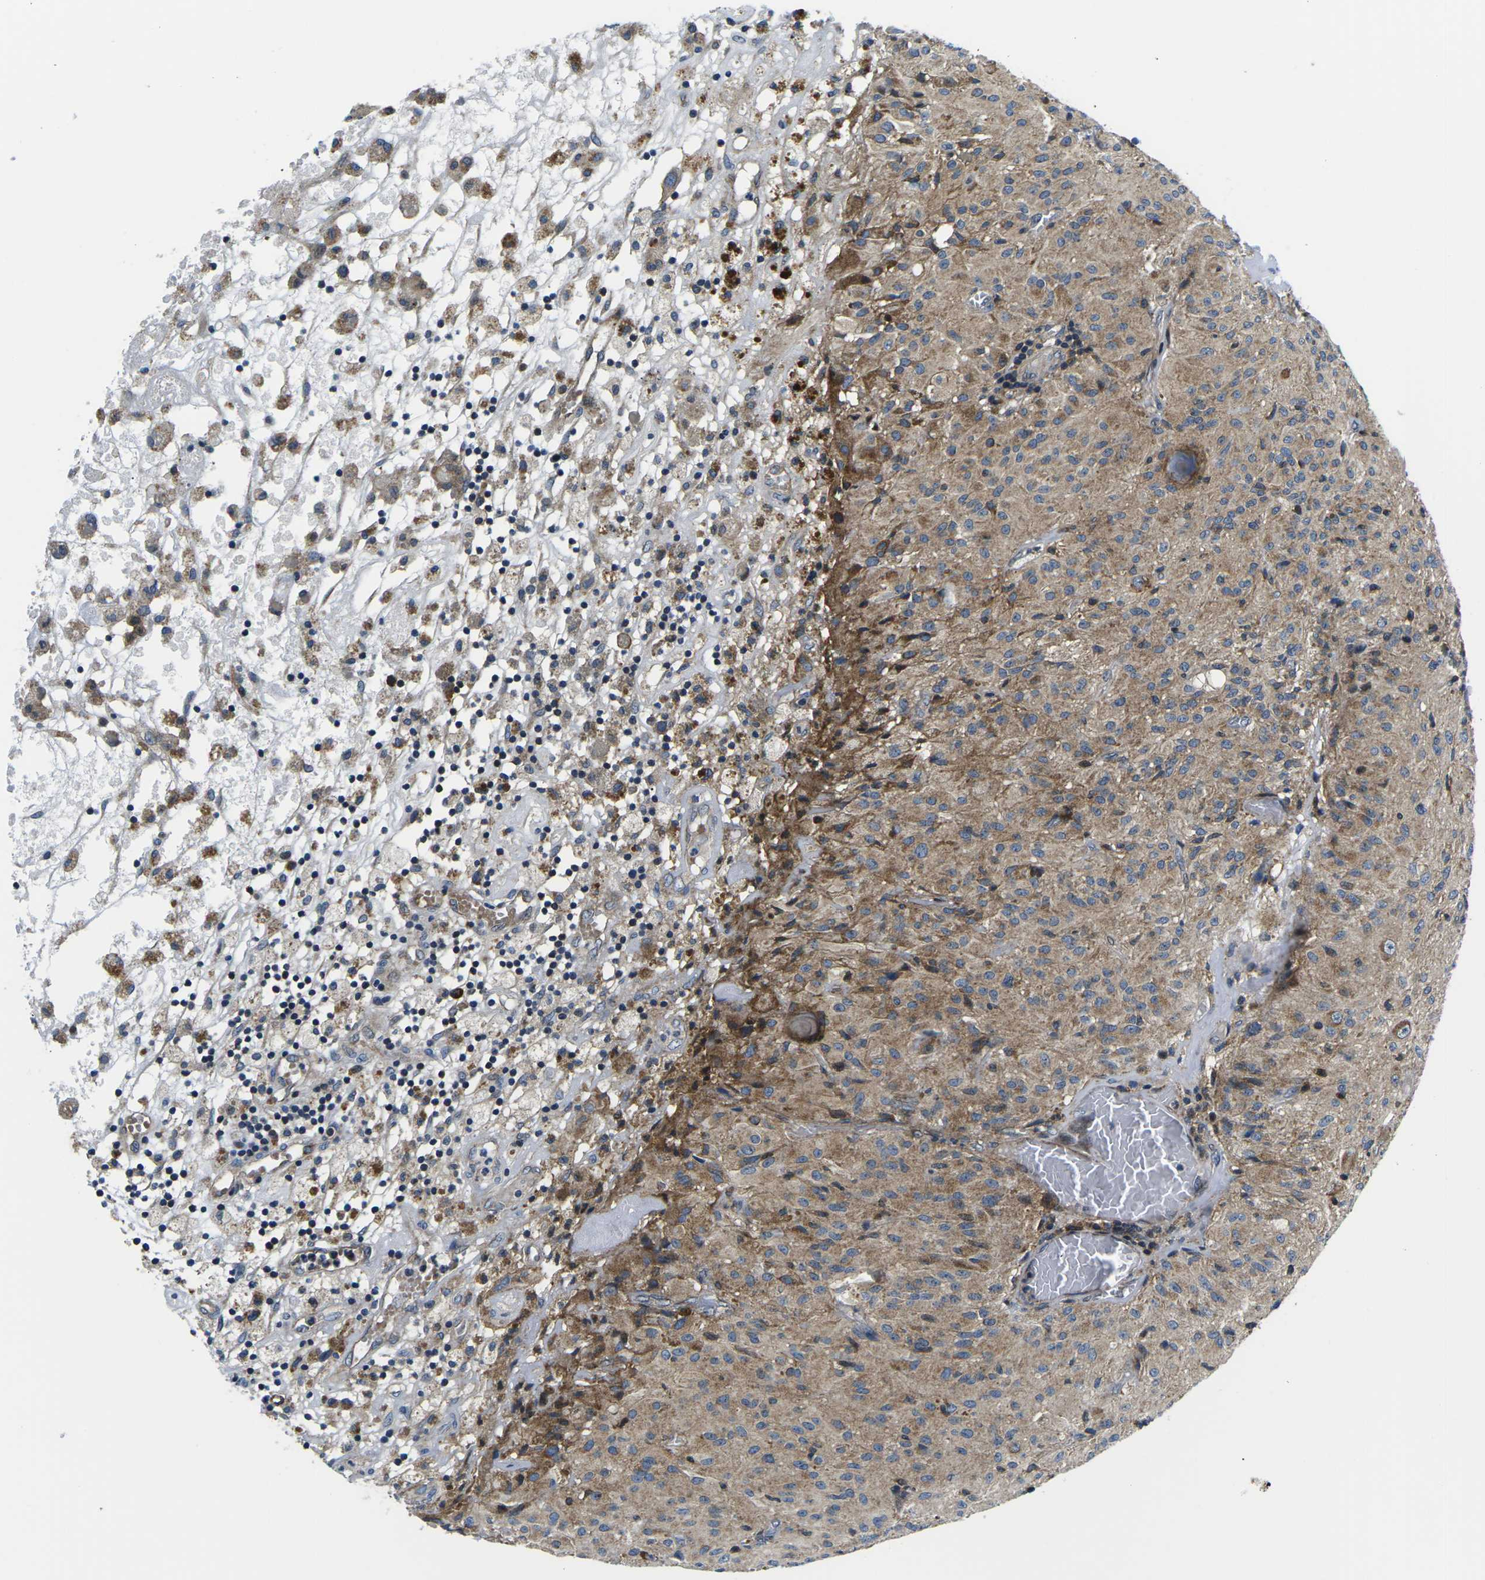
{"staining": {"intensity": "moderate", "quantity": "25%-75%", "location": "cytoplasmic/membranous"}, "tissue": "glioma", "cell_type": "Tumor cells", "image_type": "cancer", "snomed": [{"axis": "morphology", "description": "Glioma, malignant, High grade"}, {"axis": "topography", "description": "Brain"}], "caption": "Malignant glioma (high-grade) tissue demonstrates moderate cytoplasmic/membranous expression in about 25%-75% of tumor cells", "gene": "EIF4E", "patient": {"sex": "female", "age": 59}}